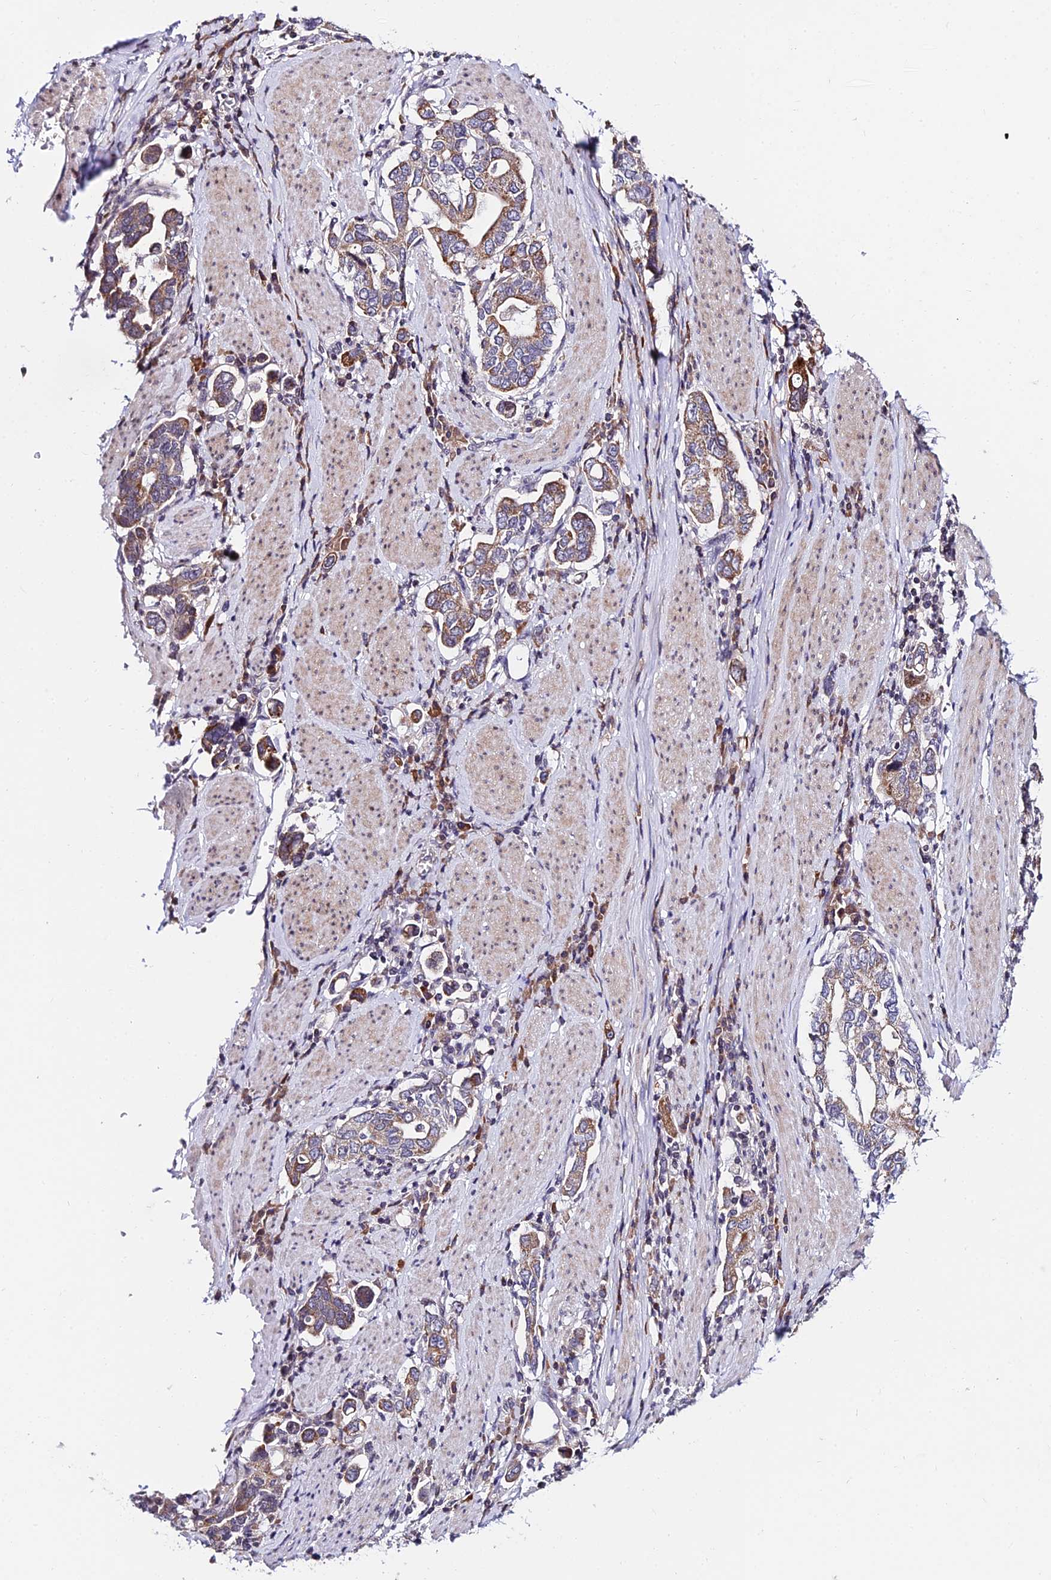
{"staining": {"intensity": "moderate", "quantity": ">75%", "location": "cytoplasmic/membranous"}, "tissue": "stomach cancer", "cell_type": "Tumor cells", "image_type": "cancer", "snomed": [{"axis": "morphology", "description": "Adenocarcinoma, NOS"}, {"axis": "topography", "description": "Stomach, upper"}, {"axis": "topography", "description": "Stomach"}], "caption": "An immunohistochemistry (IHC) image of tumor tissue is shown. Protein staining in brown labels moderate cytoplasmic/membranous positivity in stomach adenocarcinoma within tumor cells.", "gene": "CDNF", "patient": {"sex": "male", "age": 62}}